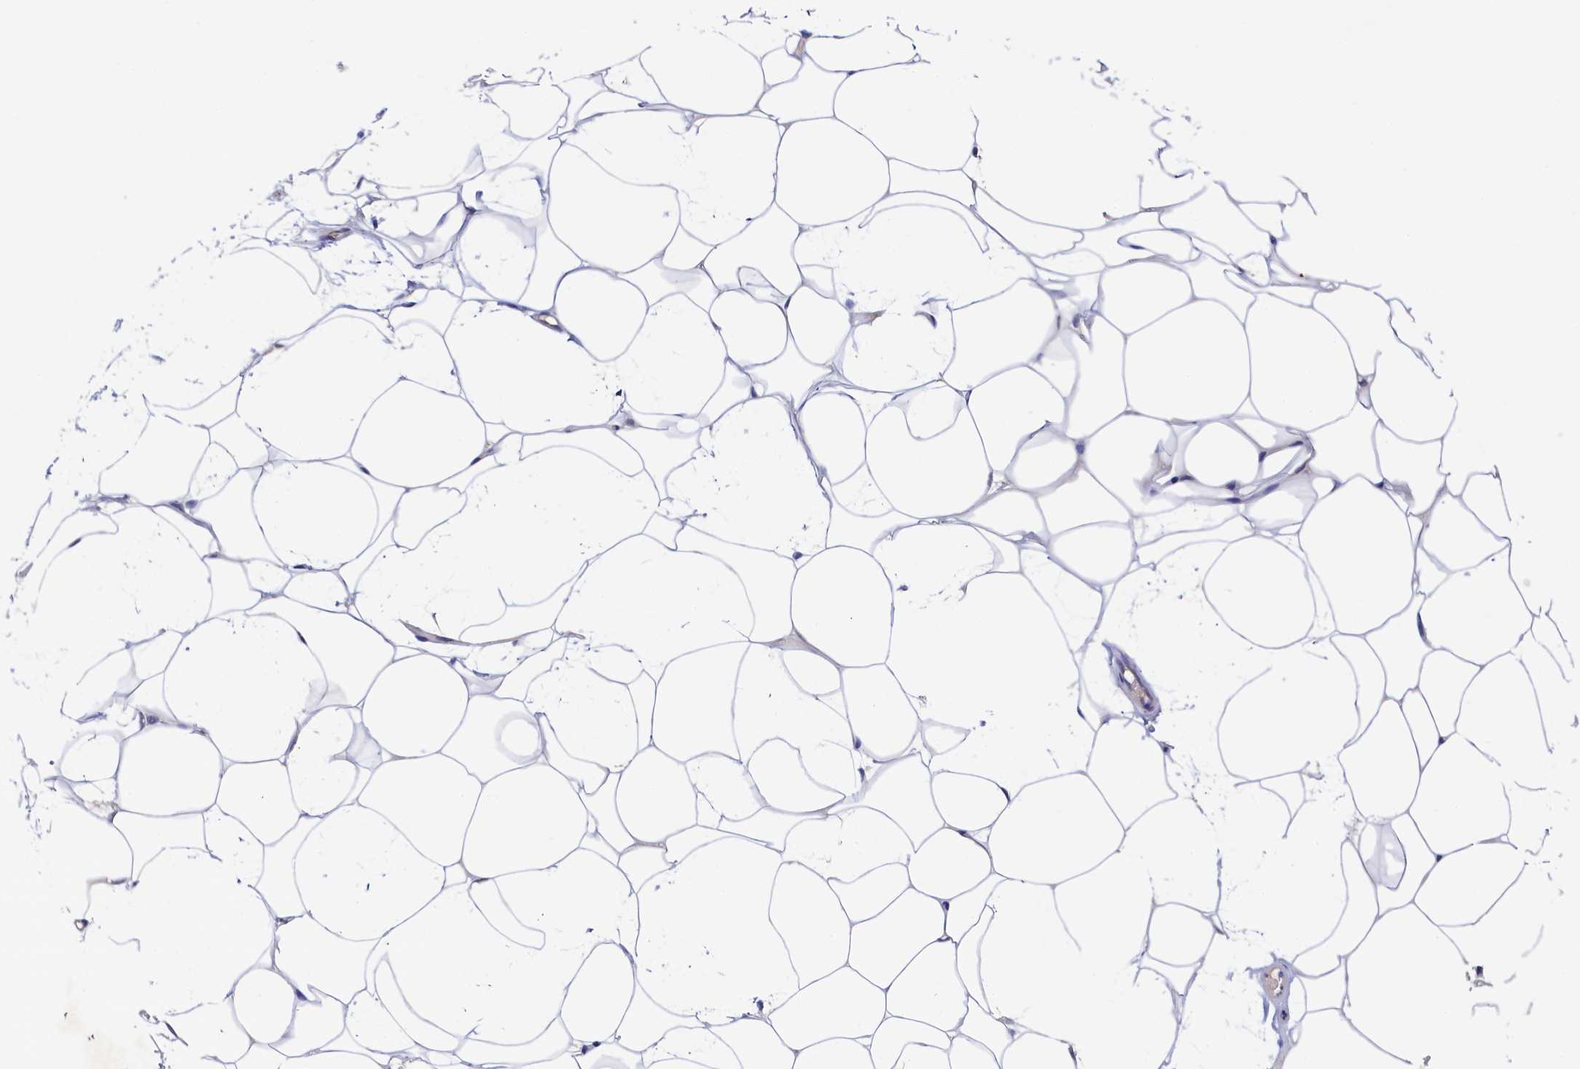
{"staining": {"intensity": "negative", "quantity": "none", "location": "none"}, "tissue": "adipose tissue", "cell_type": "Adipocytes", "image_type": "normal", "snomed": [{"axis": "morphology", "description": "Normal tissue, NOS"}, {"axis": "topography", "description": "Breast"}], "caption": "The histopathology image reveals no staining of adipocytes in benign adipose tissue.", "gene": "PAAF1", "patient": {"sex": "female", "age": 26}}